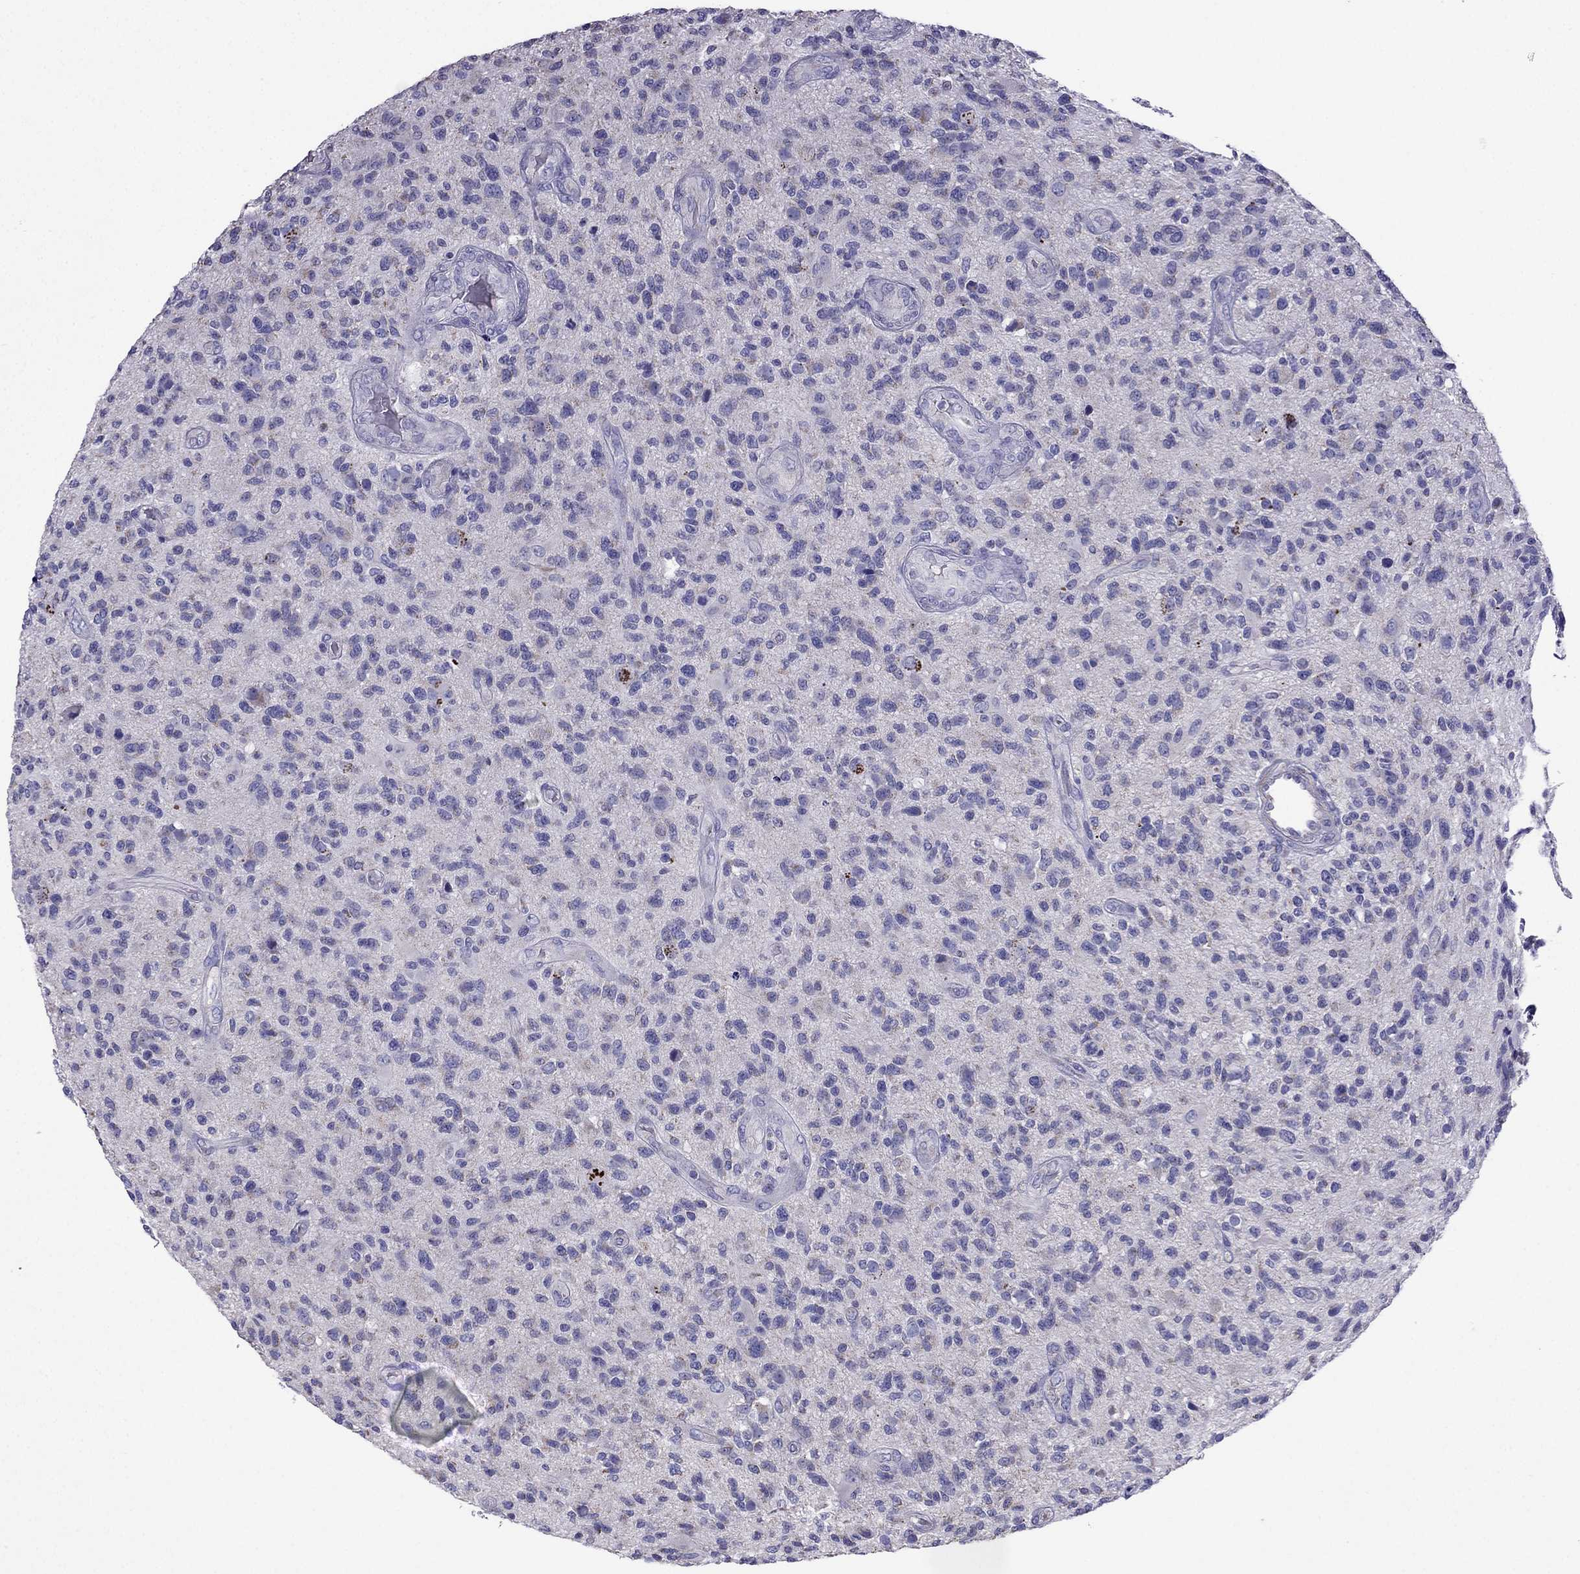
{"staining": {"intensity": "negative", "quantity": "none", "location": "none"}, "tissue": "glioma", "cell_type": "Tumor cells", "image_type": "cancer", "snomed": [{"axis": "morphology", "description": "Glioma, malignant, High grade"}, {"axis": "topography", "description": "Brain"}], "caption": "DAB immunohistochemical staining of human high-grade glioma (malignant) demonstrates no significant staining in tumor cells.", "gene": "DSC1", "patient": {"sex": "male", "age": 47}}